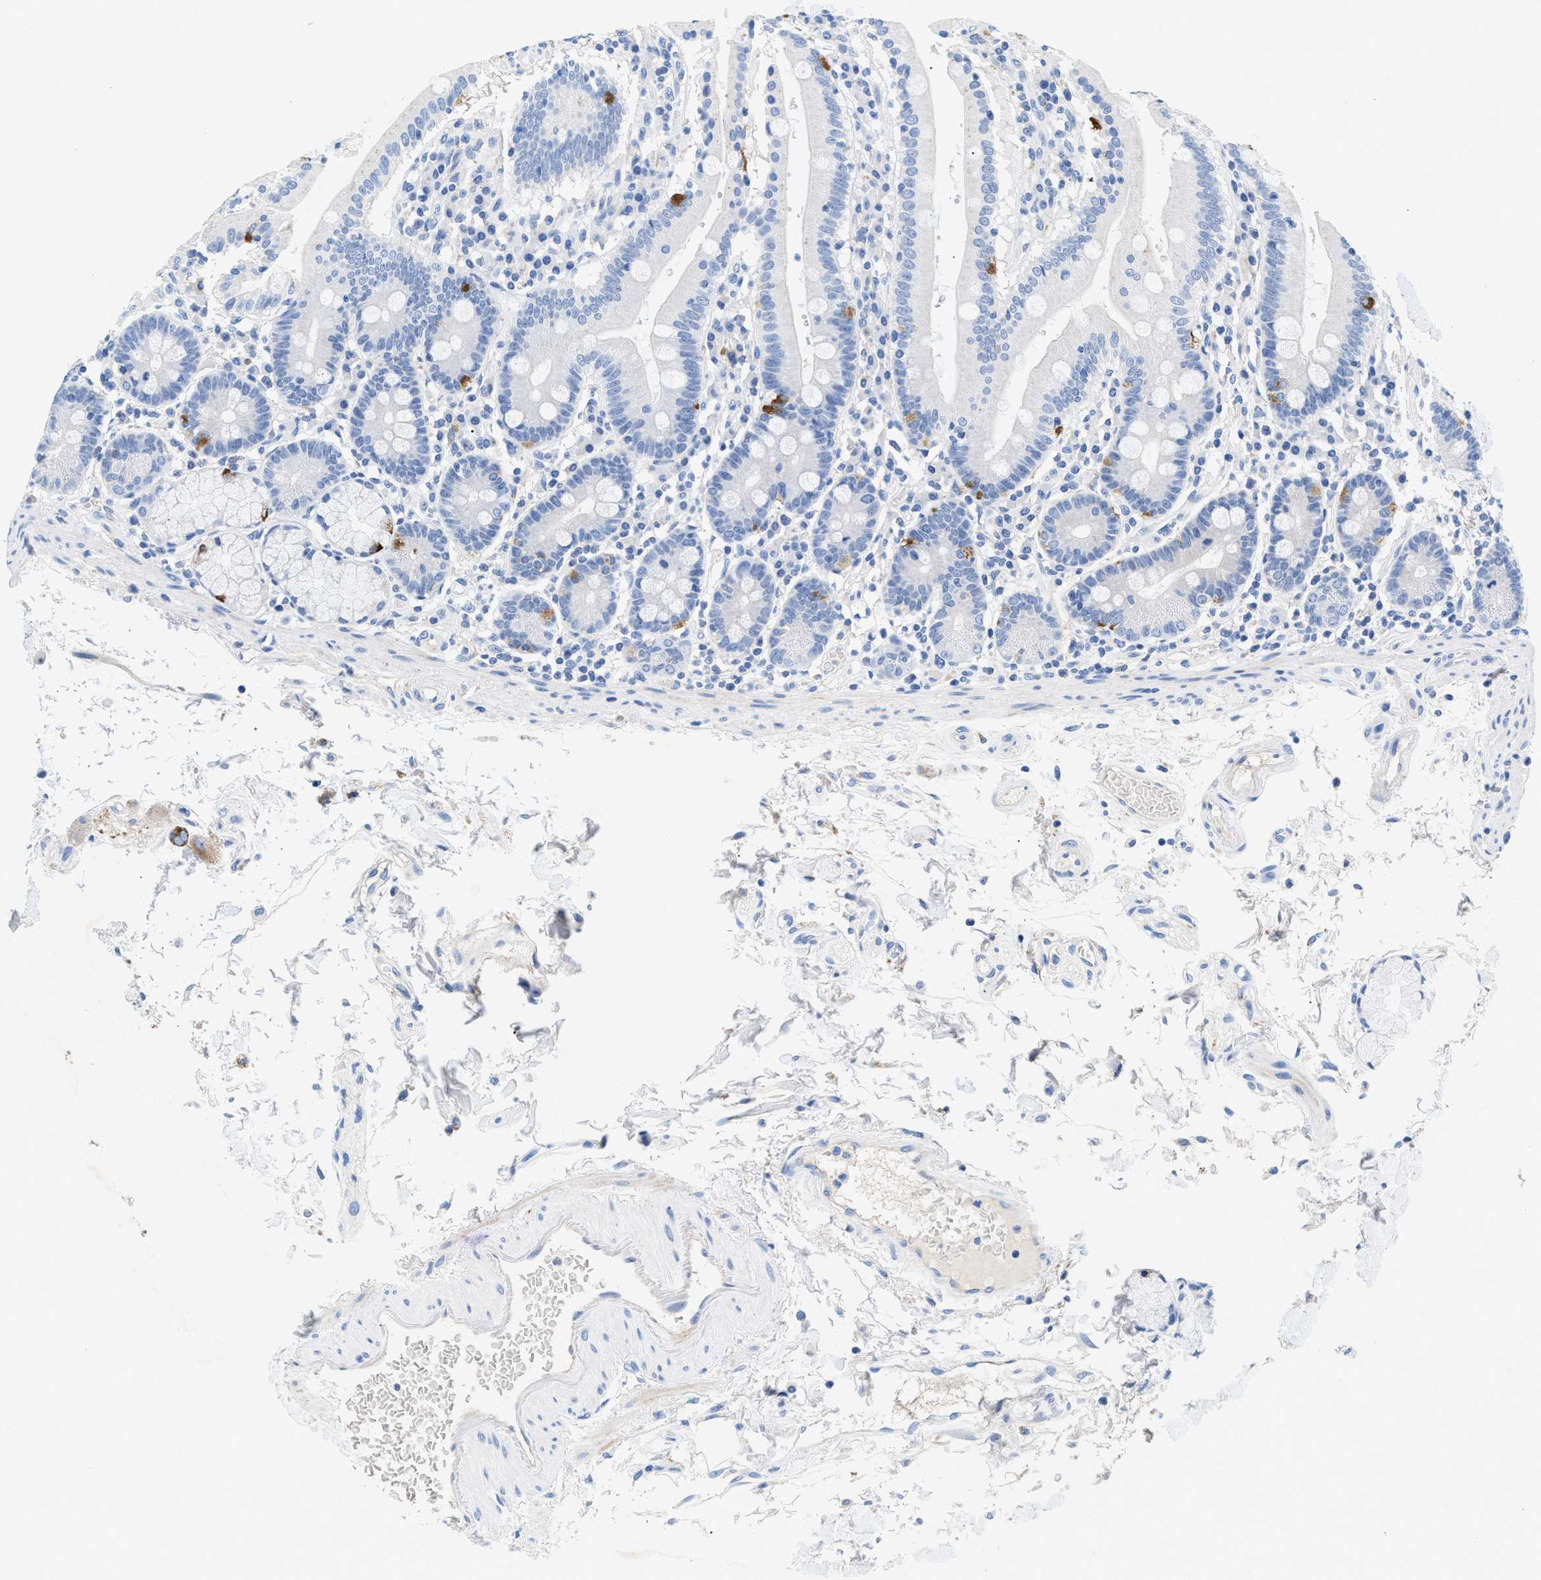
{"staining": {"intensity": "negative", "quantity": "none", "location": "none"}, "tissue": "duodenum", "cell_type": "Glandular cells", "image_type": "normal", "snomed": [{"axis": "morphology", "description": "Normal tissue, NOS"}, {"axis": "topography", "description": "Small intestine, NOS"}], "caption": "Glandular cells show no significant protein expression in benign duodenum. The staining is performed using DAB brown chromogen with nuclei counter-stained in using hematoxylin.", "gene": "SLFN13", "patient": {"sex": "female", "age": 71}}